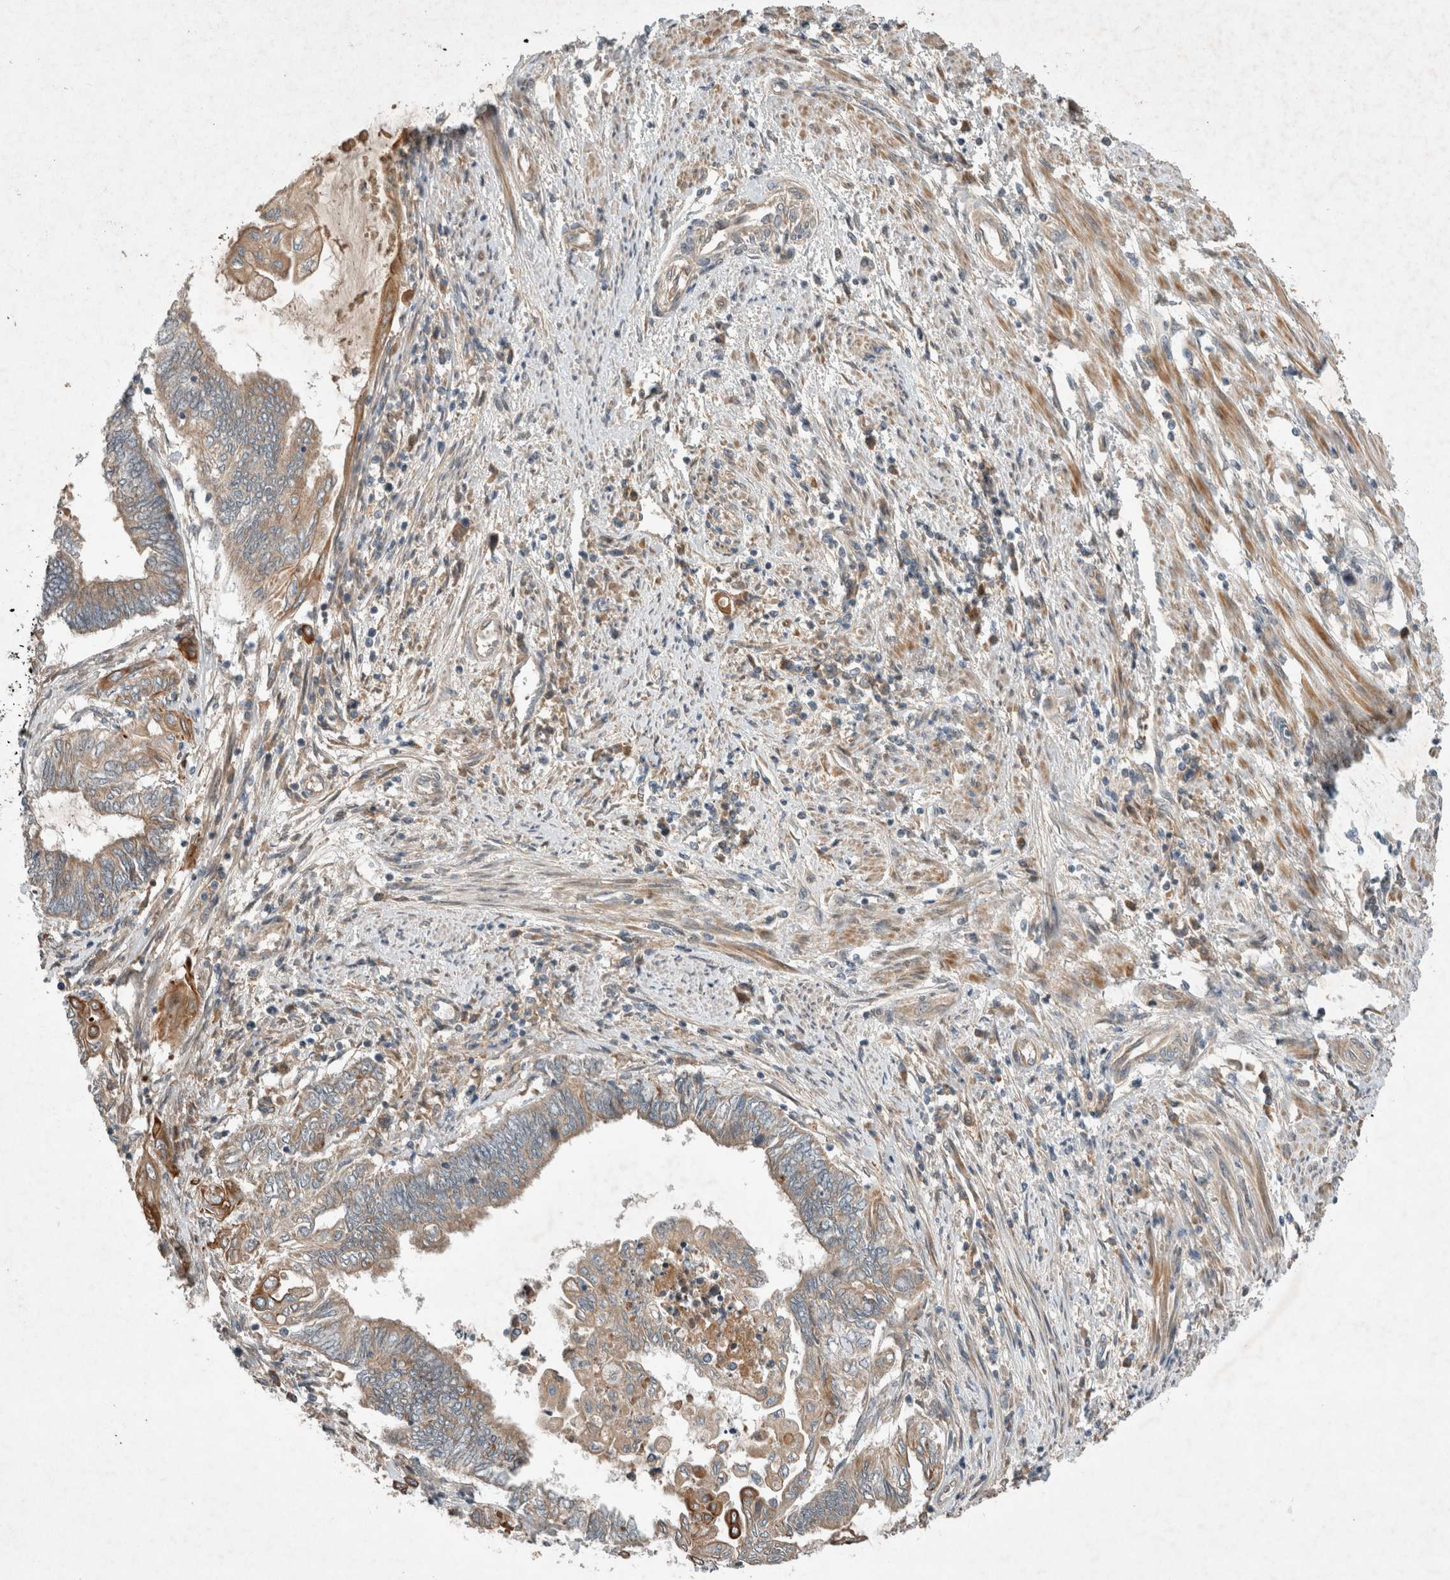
{"staining": {"intensity": "weak", "quantity": ">75%", "location": "cytoplasmic/membranous"}, "tissue": "endometrial cancer", "cell_type": "Tumor cells", "image_type": "cancer", "snomed": [{"axis": "morphology", "description": "Adenocarcinoma, NOS"}, {"axis": "topography", "description": "Uterus"}, {"axis": "topography", "description": "Endometrium"}], "caption": "A histopathology image of human adenocarcinoma (endometrial) stained for a protein displays weak cytoplasmic/membranous brown staining in tumor cells.", "gene": "ARMC9", "patient": {"sex": "female", "age": 70}}